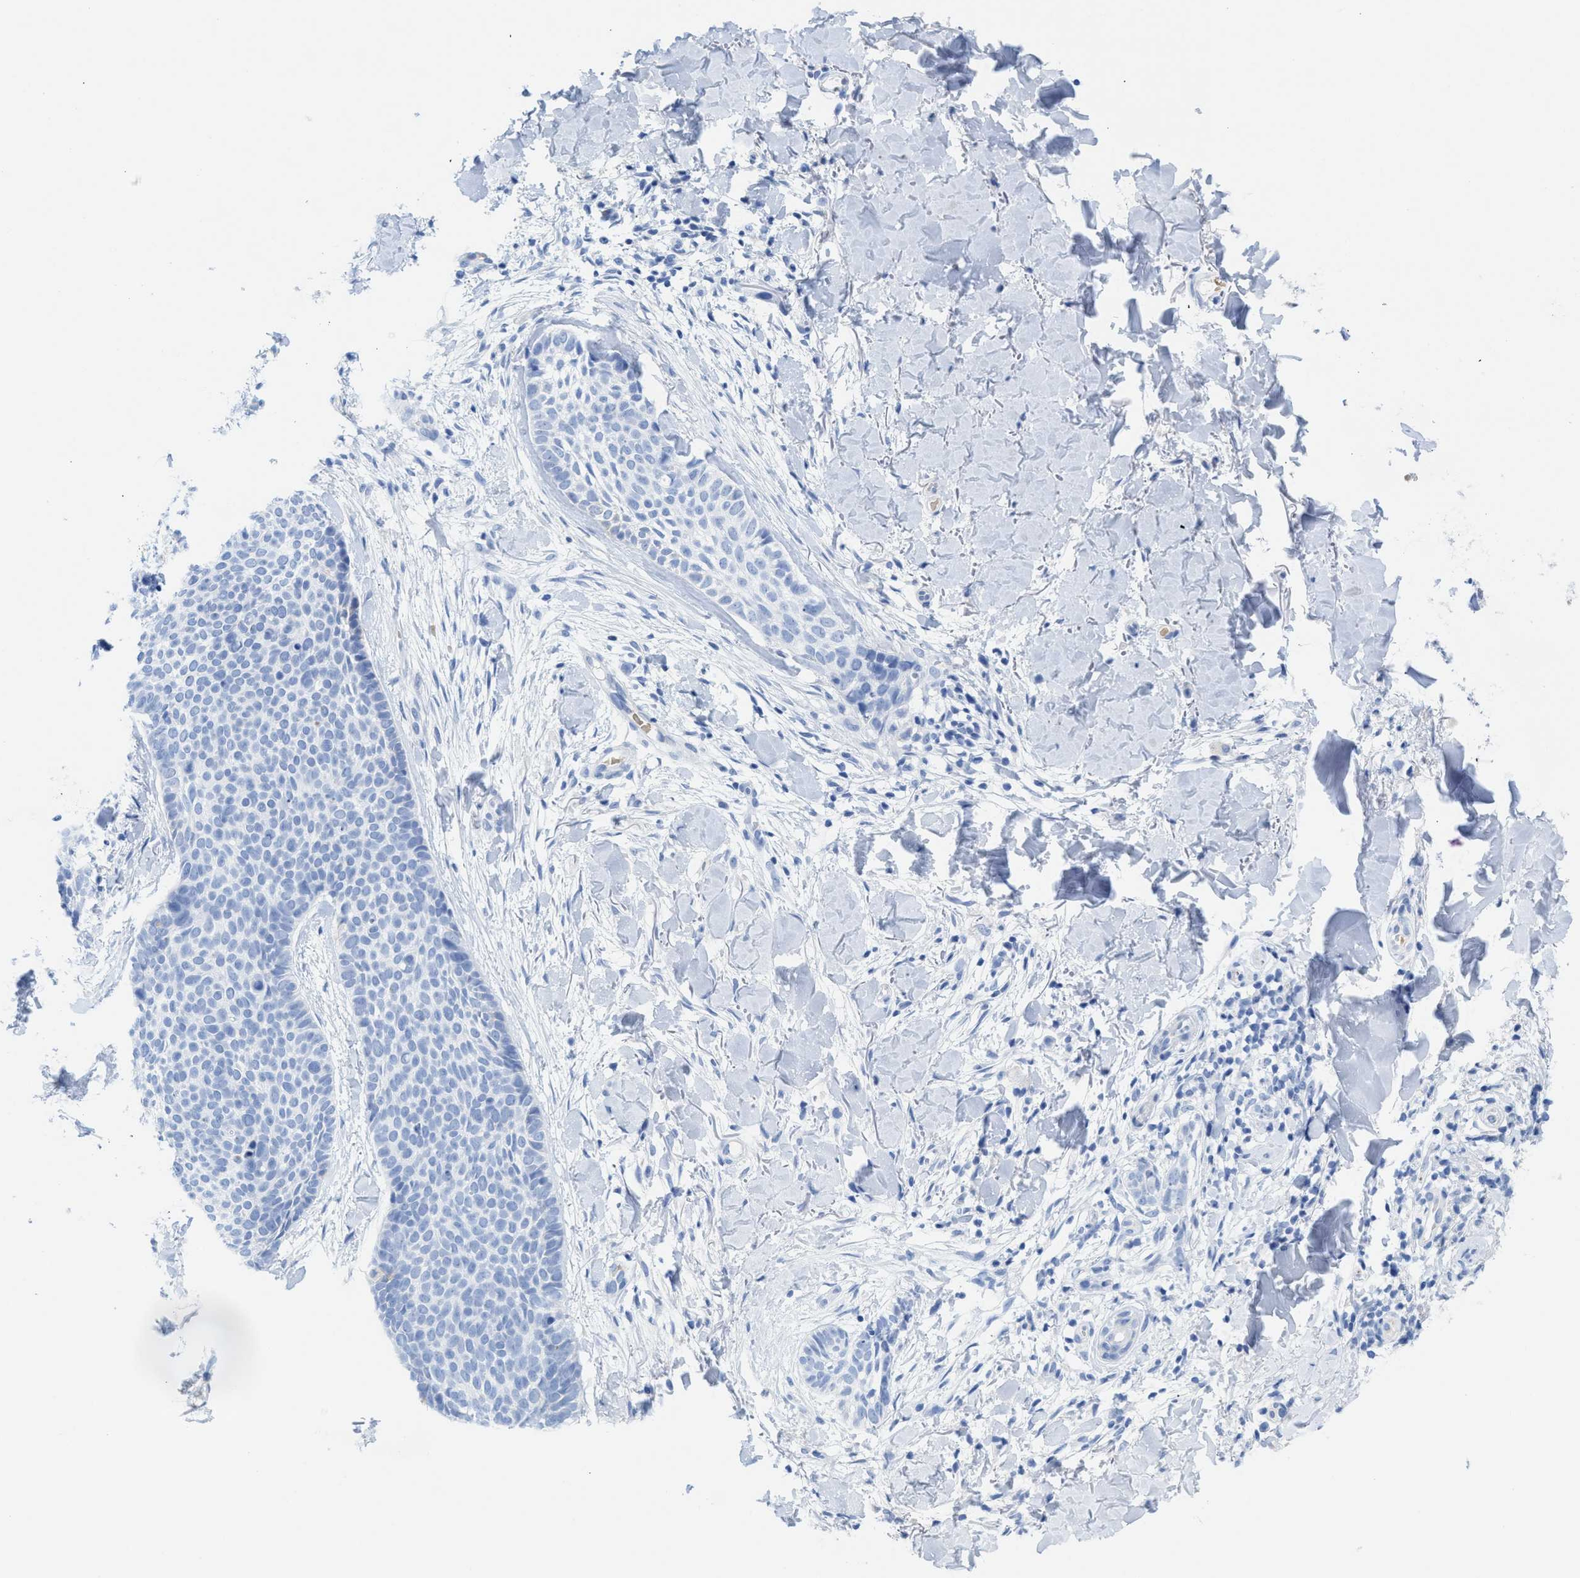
{"staining": {"intensity": "negative", "quantity": "none", "location": "none"}, "tissue": "skin cancer", "cell_type": "Tumor cells", "image_type": "cancer", "snomed": [{"axis": "morphology", "description": "Normal tissue, NOS"}, {"axis": "morphology", "description": "Basal cell carcinoma"}, {"axis": "topography", "description": "Skin"}], "caption": "This is a image of immunohistochemistry staining of skin basal cell carcinoma, which shows no staining in tumor cells. (Immunohistochemistry (ihc), brightfield microscopy, high magnification).", "gene": "ANKFN1", "patient": {"sex": "male", "age": 67}}